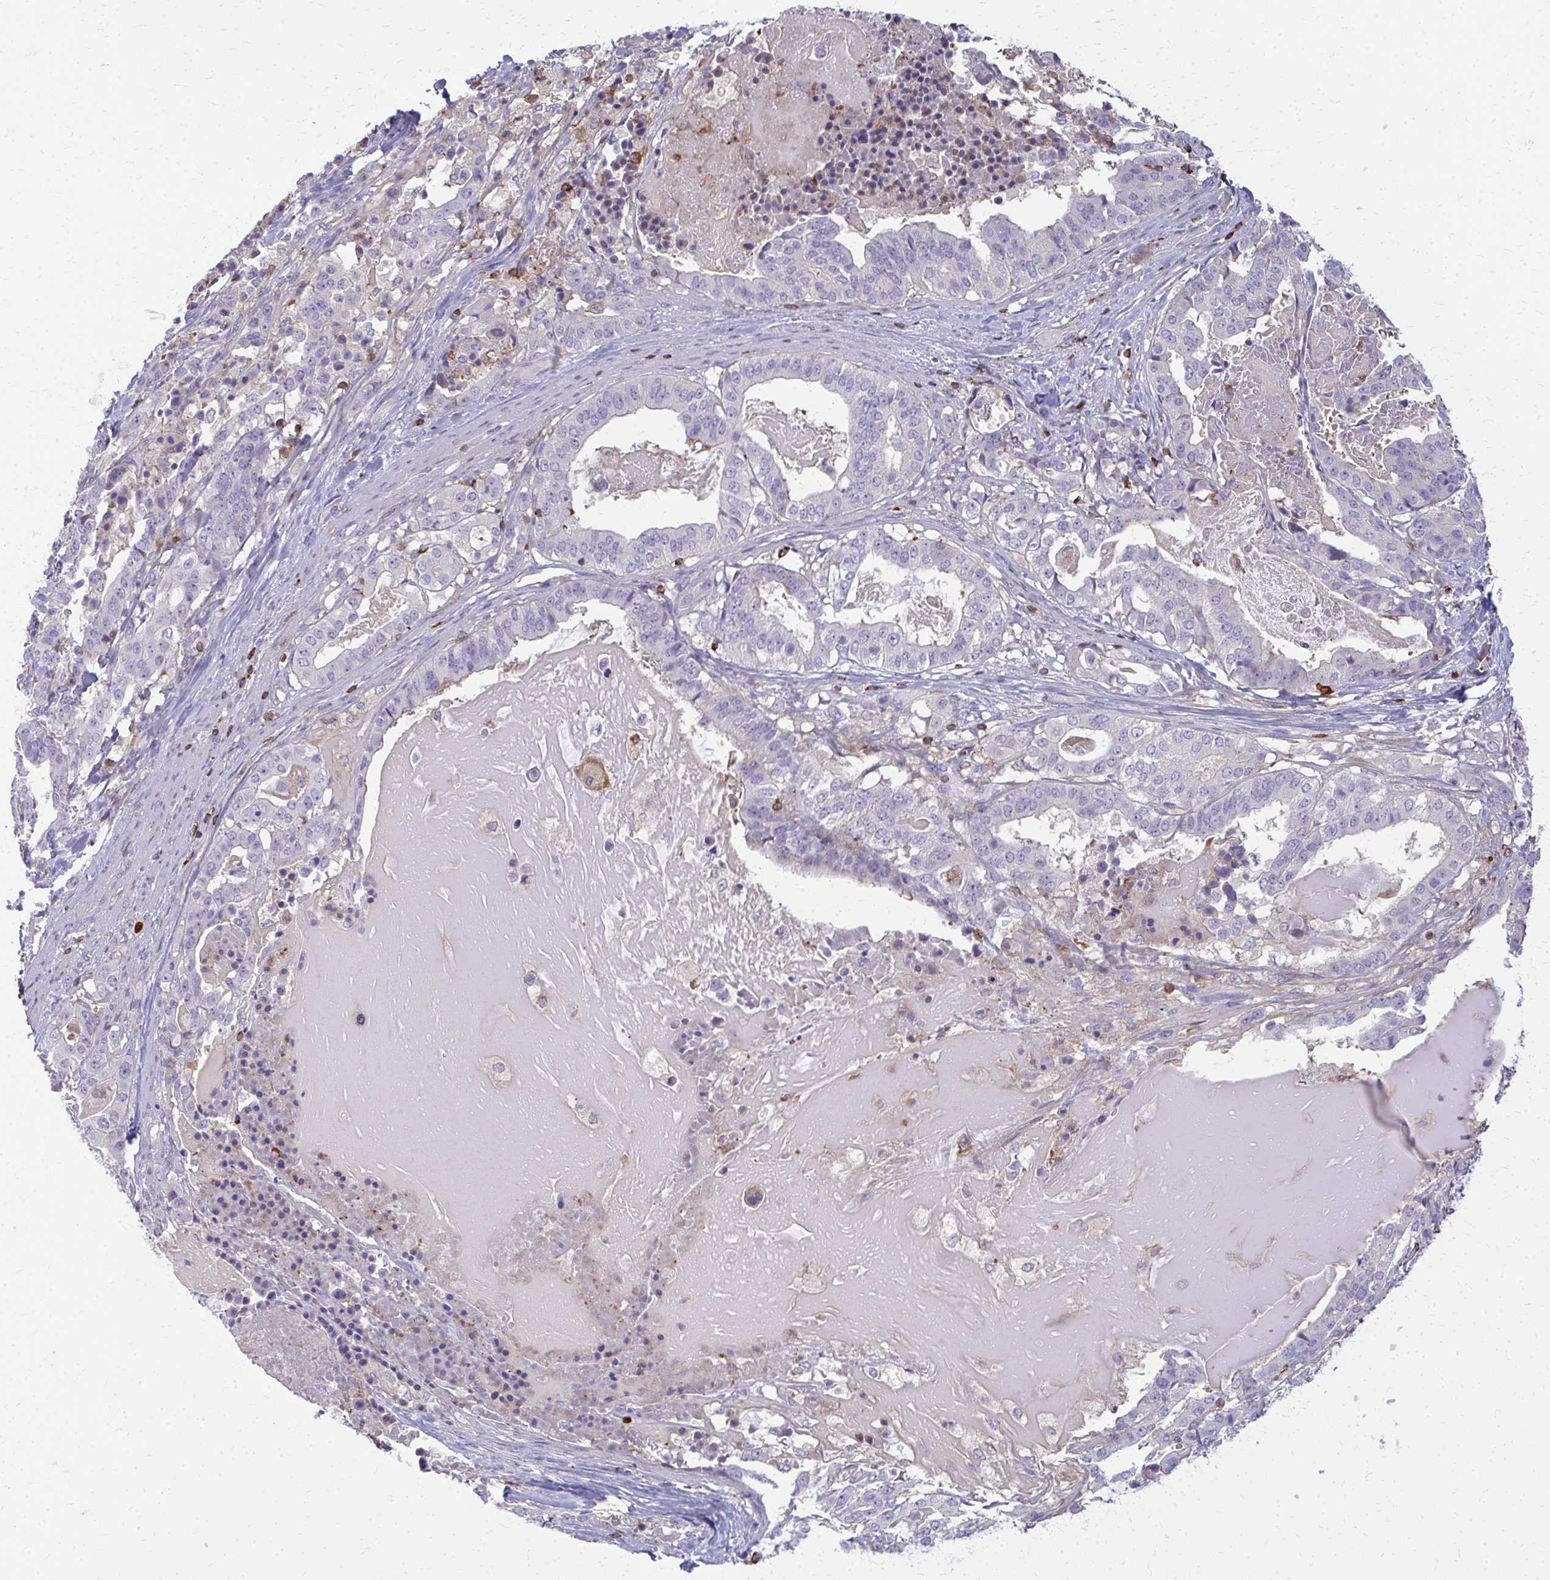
{"staining": {"intensity": "negative", "quantity": "none", "location": "none"}, "tissue": "stomach cancer", "cell_type": "Tumor cells", "image_type": "cancer", "snomed": [{"axis": "morphology", "description": "Adenocarcinoma, NOS"}, {"axis": "topography", "description": "Stomach"}], "caption": "Immunohistochemical staining of adenocarcinoma (stomach) exhibits no significant staining in tumor cells. The staining is performed using DAB brown chromogen with nuclei counter-stained in using hematoxylin.", "gene": "AP5M1", "patient": {"sex": "male", "age": 48}}